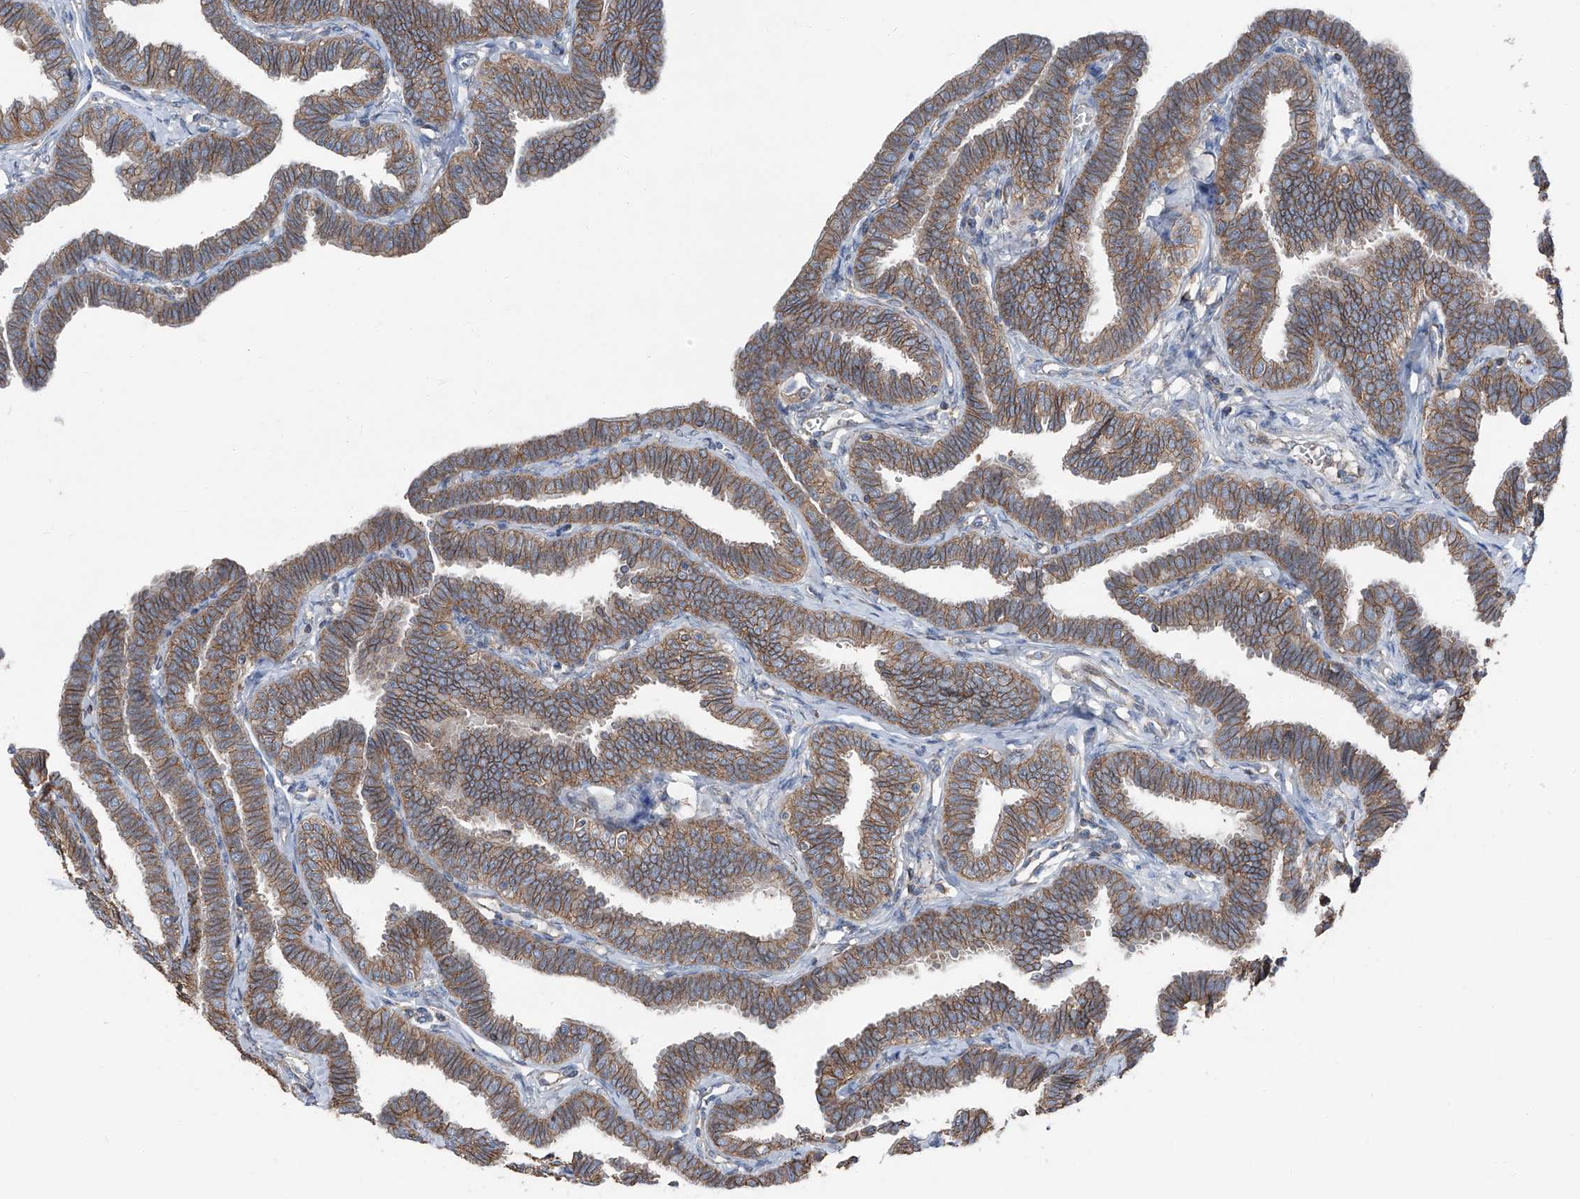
{"staining": {"intensity": "moderate", "quantity": ">75%", "location": "cytoplasmic/membranous"}, "tissue": "fallopian tube", "cell_type": "Glandular cells", "image_type": "normal", "snomed": [{"axis": "morphology", "description": "Normal tissue, NOS"}, {"axis": "topography", "description": "Fallopian tube"}, {"axis": "topography", "description": "Ovary"}], "caption": "A medium amount of moderate cytoplasmic/membranous expression is identified in about >75% of glandular cells in benign fallopian tube. The staining is performed using DAB (3,3'-diaminobenzidine) brown chromogen to label protein expression. The nuclei are counter-stained blue using hematoxylin.", "gene": "GPR142", "patient": {"sex": "female", "age": 23}}